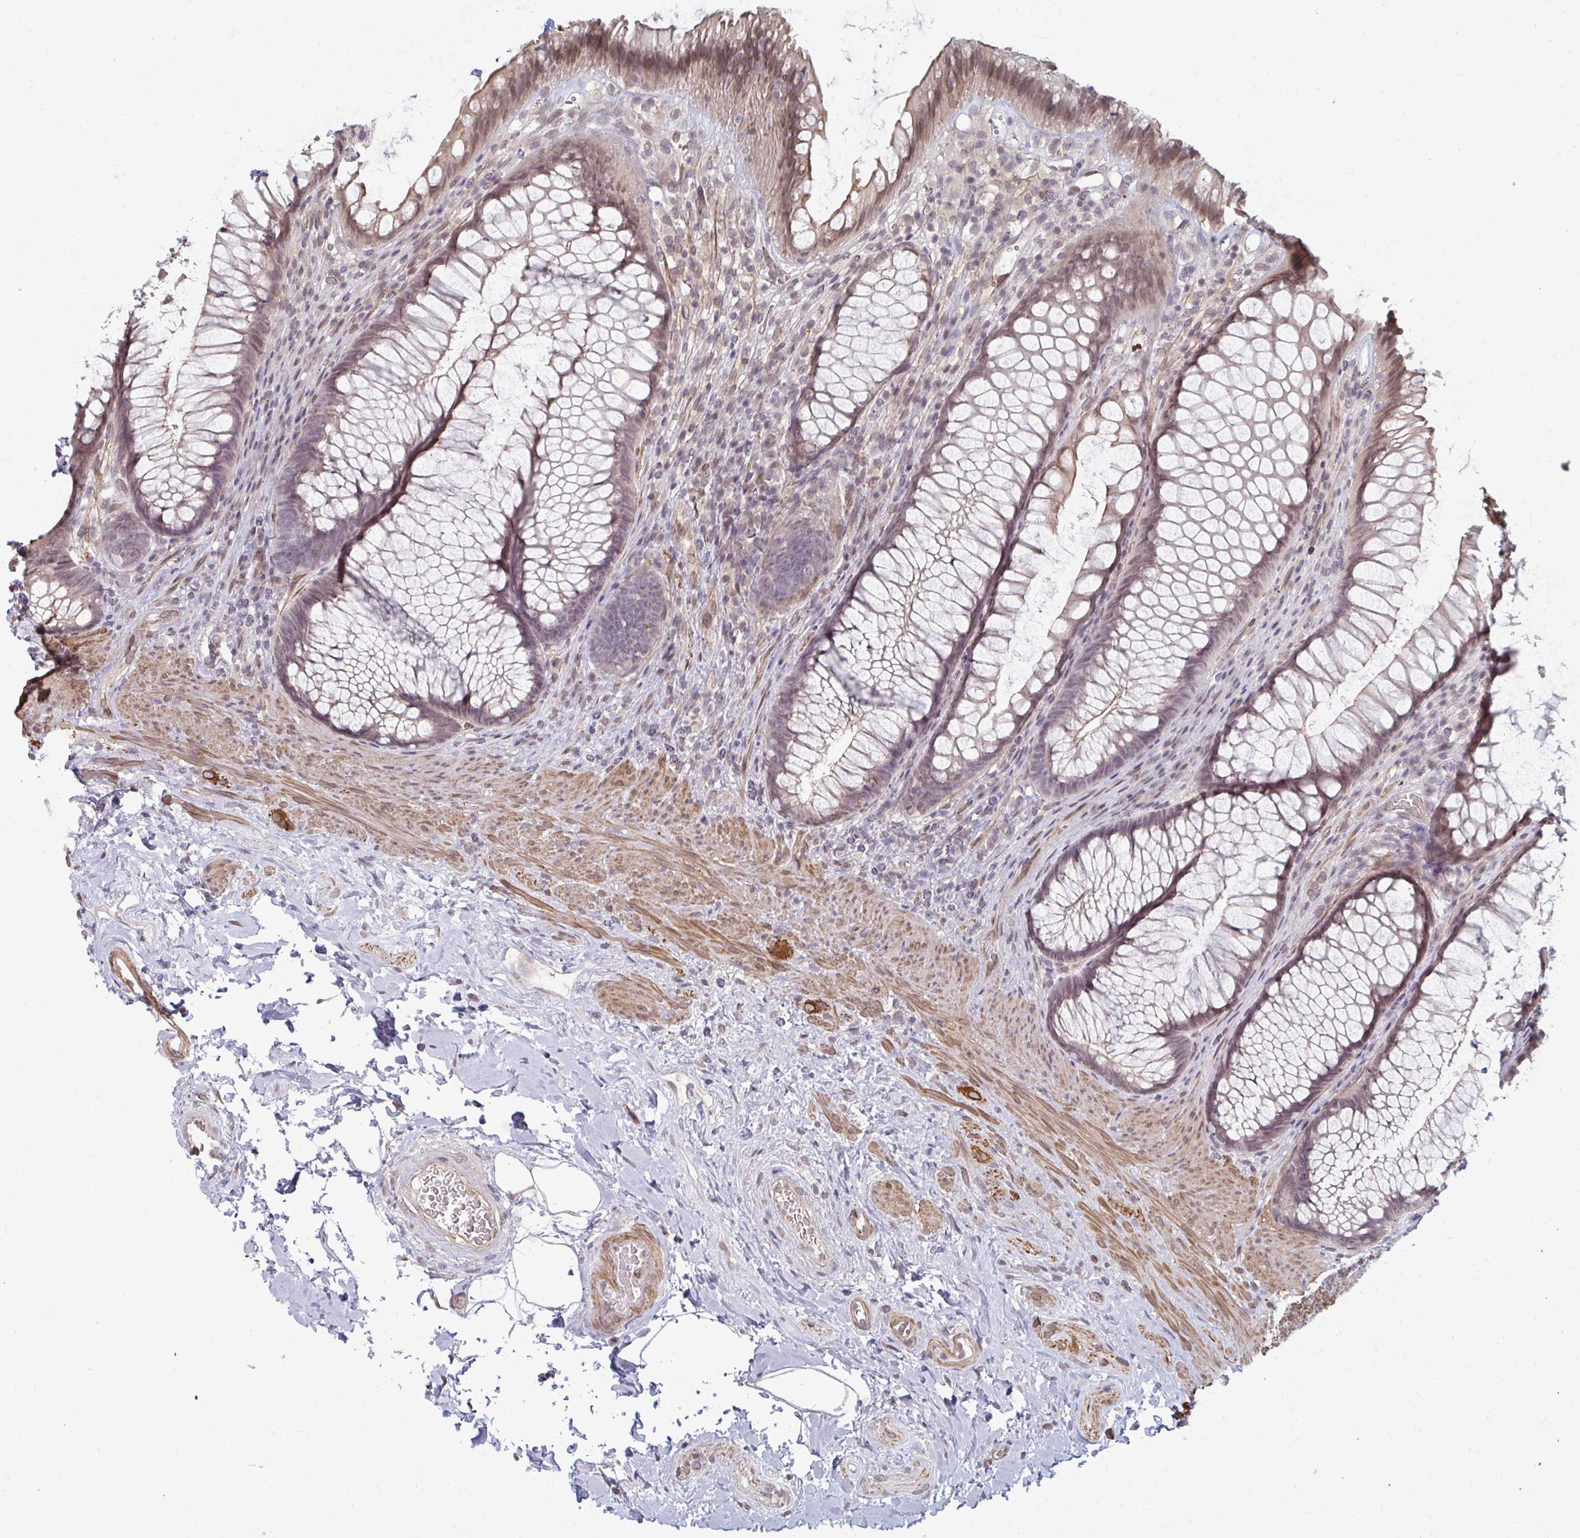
{"staining": {"intensity": "moderate", "quantity": "25%-75%", "location": "cytoplasmic/membranous,nuclear"}, "tissue": "rectum", "cell_type": "Glandular cells", "image_type": "normal", "snomed": [{"axis": "morphology", "description": "Normal tissue, NOS"}, {"axis": "topography", "description": "Rectum"}], "caption": "Immunohistochemical staining of benign human rectum demonstrates 25%-75% levels of moderate cytoplasmic/membranous,nuclear protein expression in about 25%-75% of glandular cells. The protein of interest is stained brown, and the nuclei are stained in blue (DAB IHC with brightfield microscopy, high magnification).", "gene": "GPC5", "patient": {"sex": "male", "age": 53}}